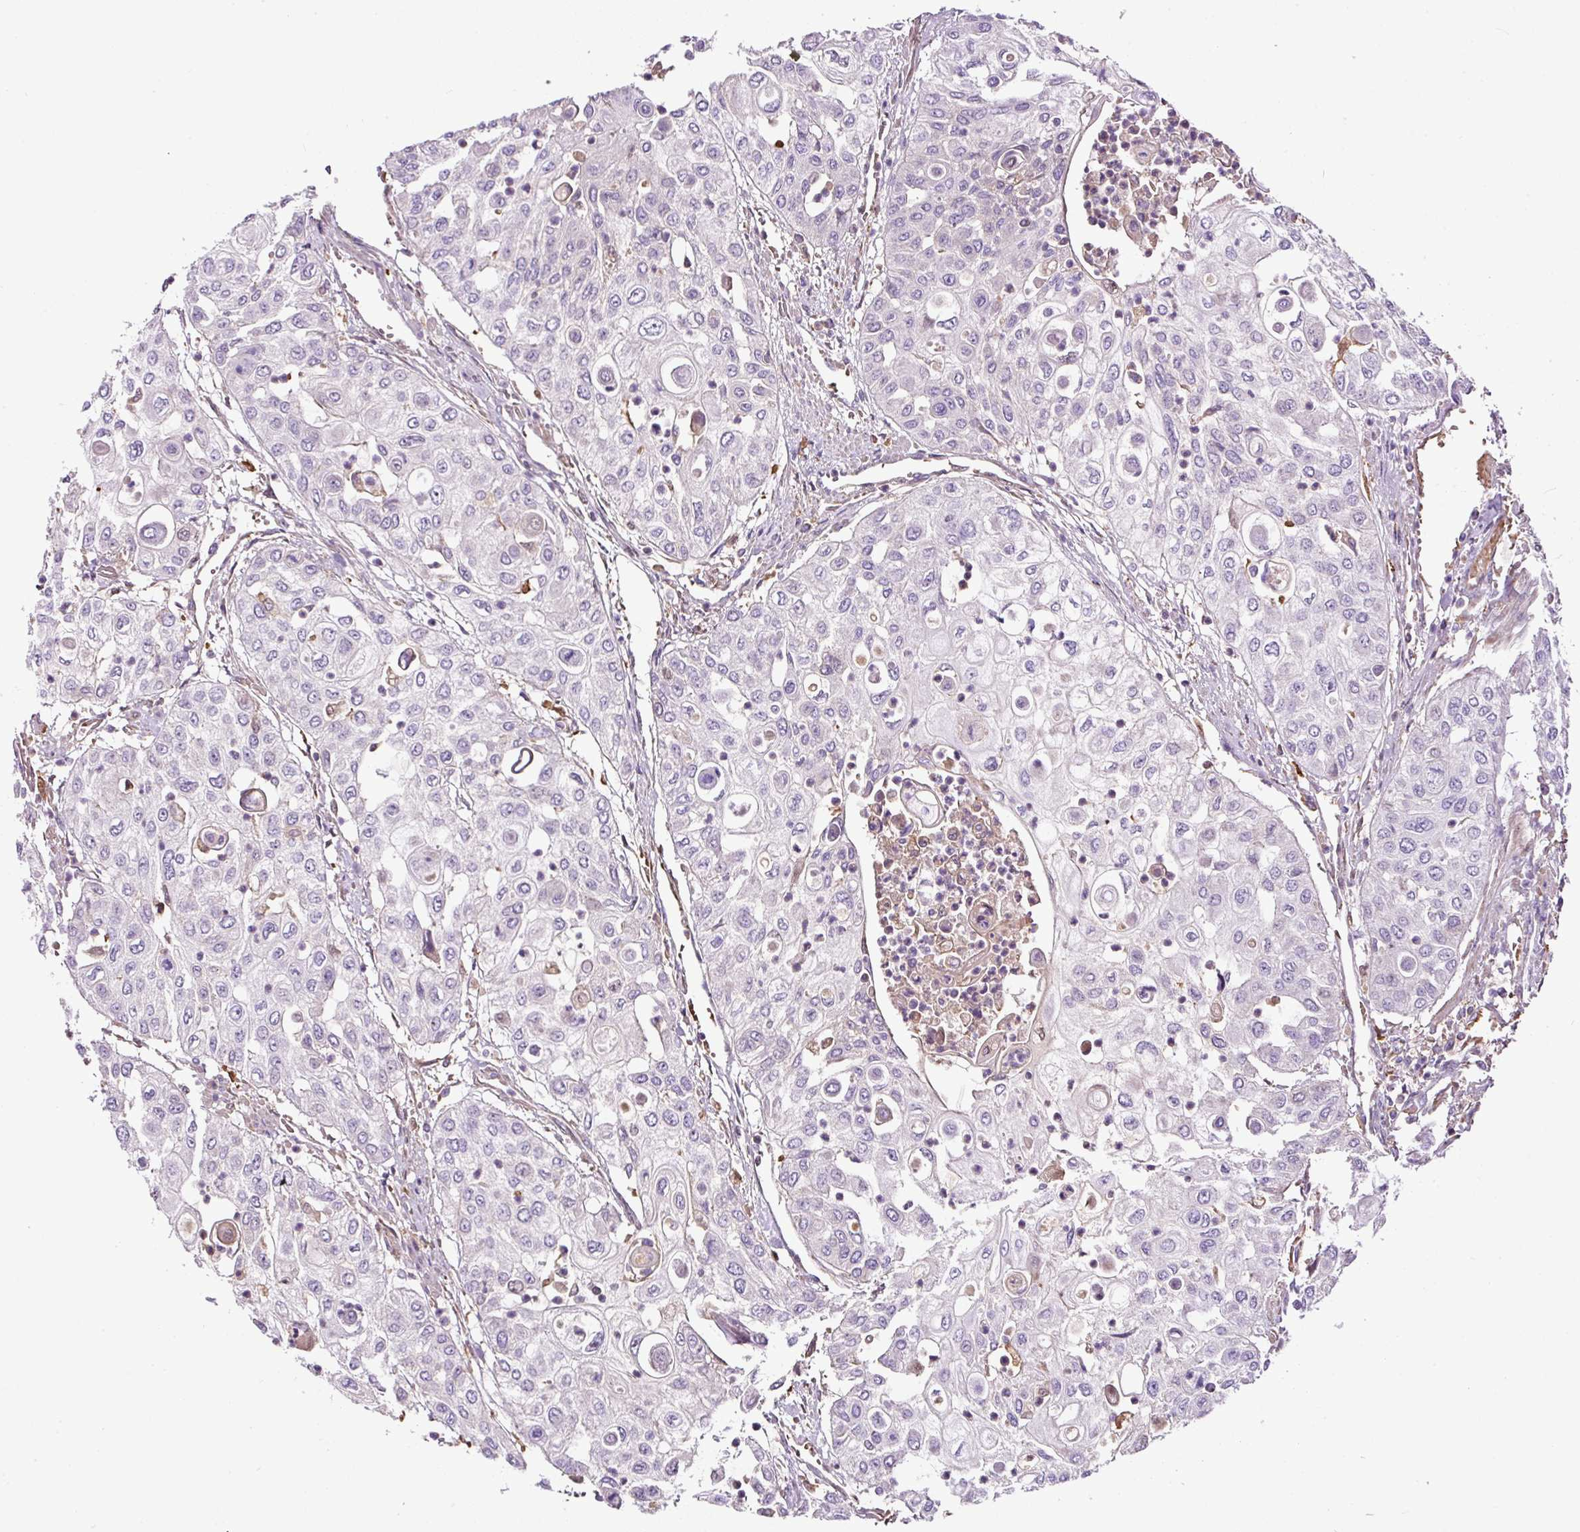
{"staining": {"intensity": "negative", "quantity": "none", "location": "none"}, "tissue": "urothelial cancer", "cell_type": "Tumor cells", "image_type": "cancer", "snomed": [{"axis": "morphology", "description": "Urothelial carcinoma, High grade"}, {"axis": "topography", "description": "Urinary bladder"}], "caption": "Immunohistochemistry image of urothelial cancer stained for a protein (brown), which reveals no expression in tumor cells.", "gene": "LRRC24", "patient": {"sex": "female", "age": 79}}